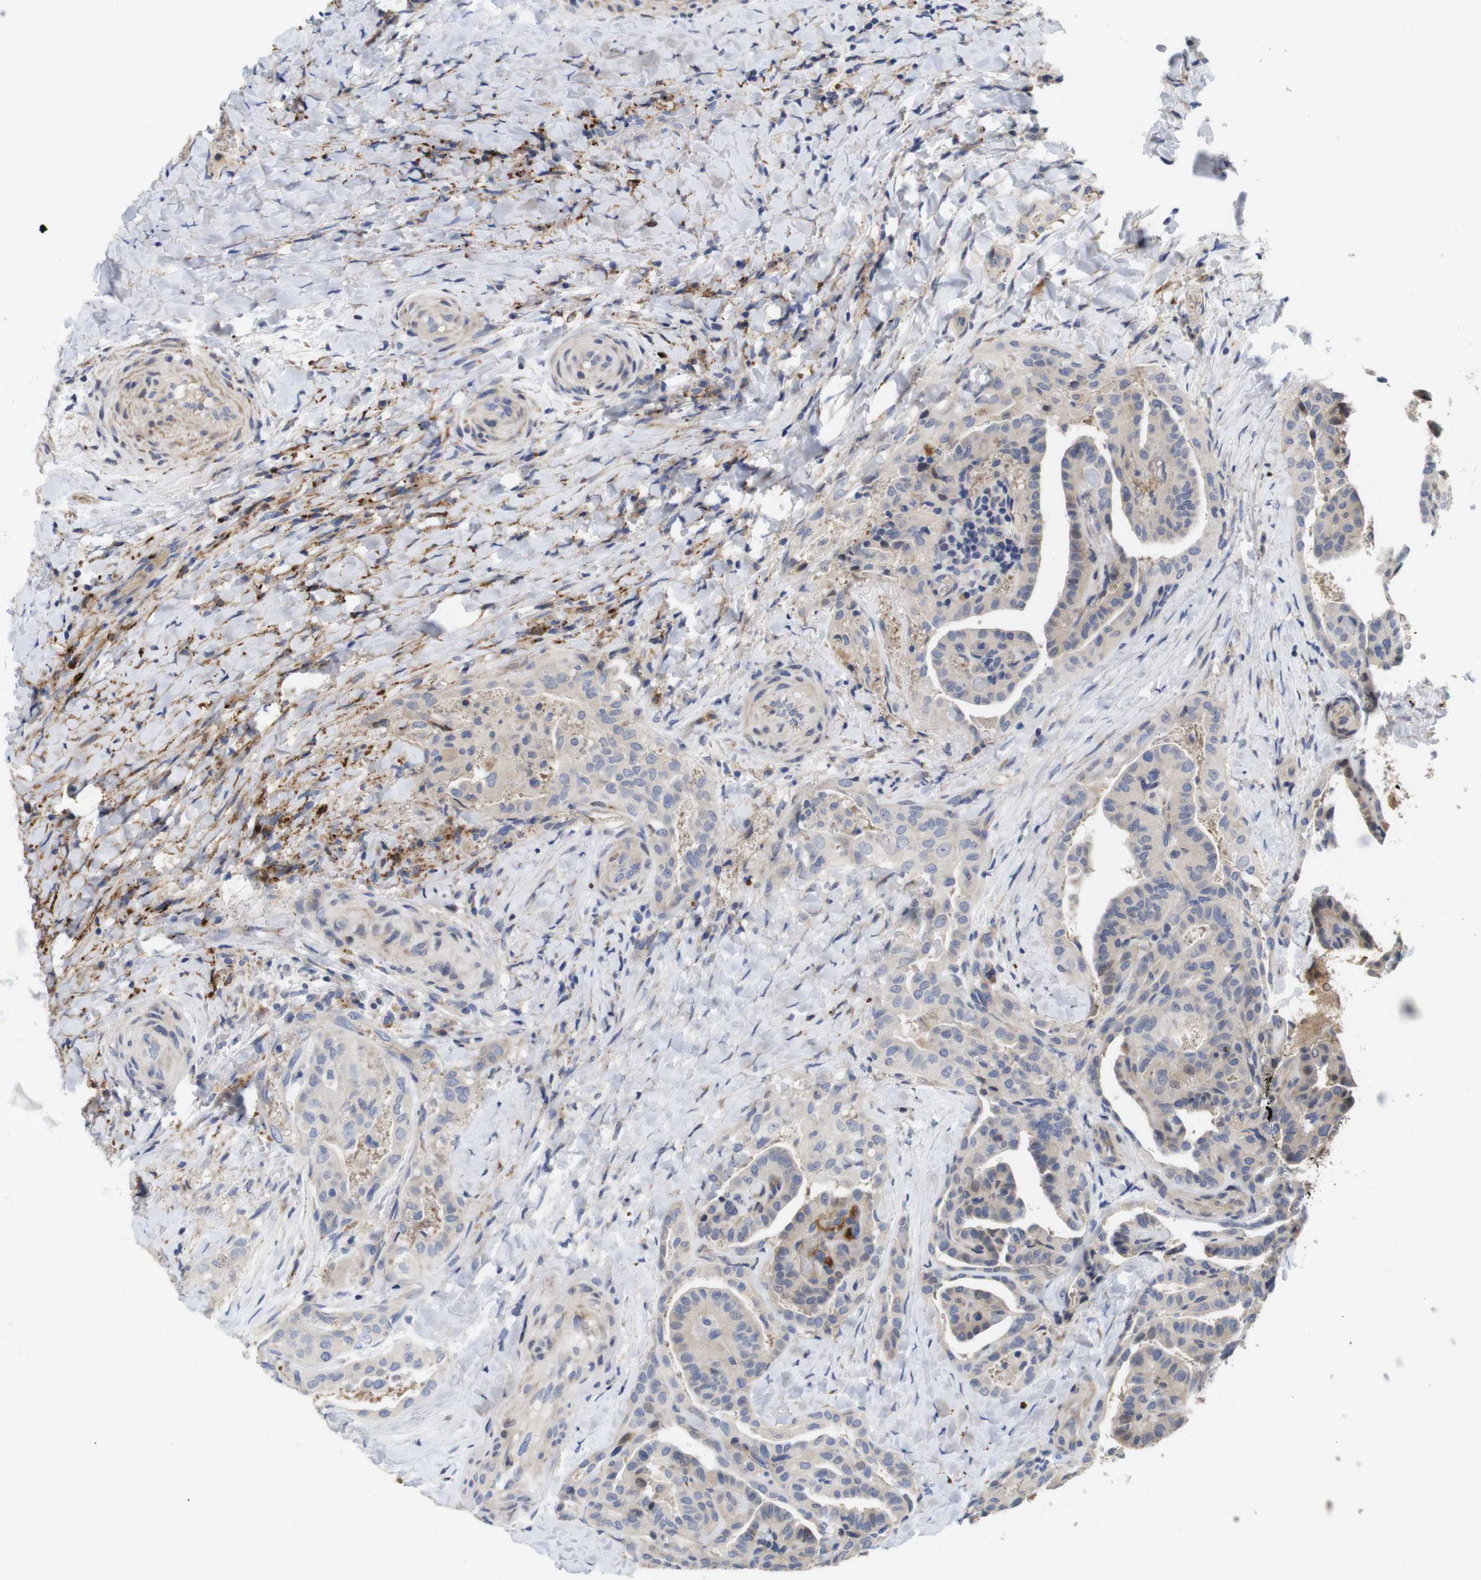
{"staining": {"intensity": "moderate", "quantity": "<25%", "location": "cytoplasmic/membranous"}, "tissue": "thyroid cancer", "cell_type": "Tumor cells", "image_type": "cancer", "snomed": [{"axis": "morphology", "description": "Papillary adenocarcinoma, NOS"}, {"axis": "topography", "description": "Thyroid gland"}], "caption": "Tumor cells demonstrate low levels of moderate cytoplasmic/membranous positivity in about <25% of cells in human thyroid cancer (papillary adenocarcinoma). (Stains: DAB in brown, nuclei in blue, Microscopy: brightfield microscopy at high magnification).", "gene": "SPRY3", "patient": {"sex": "male", "age": 77}}